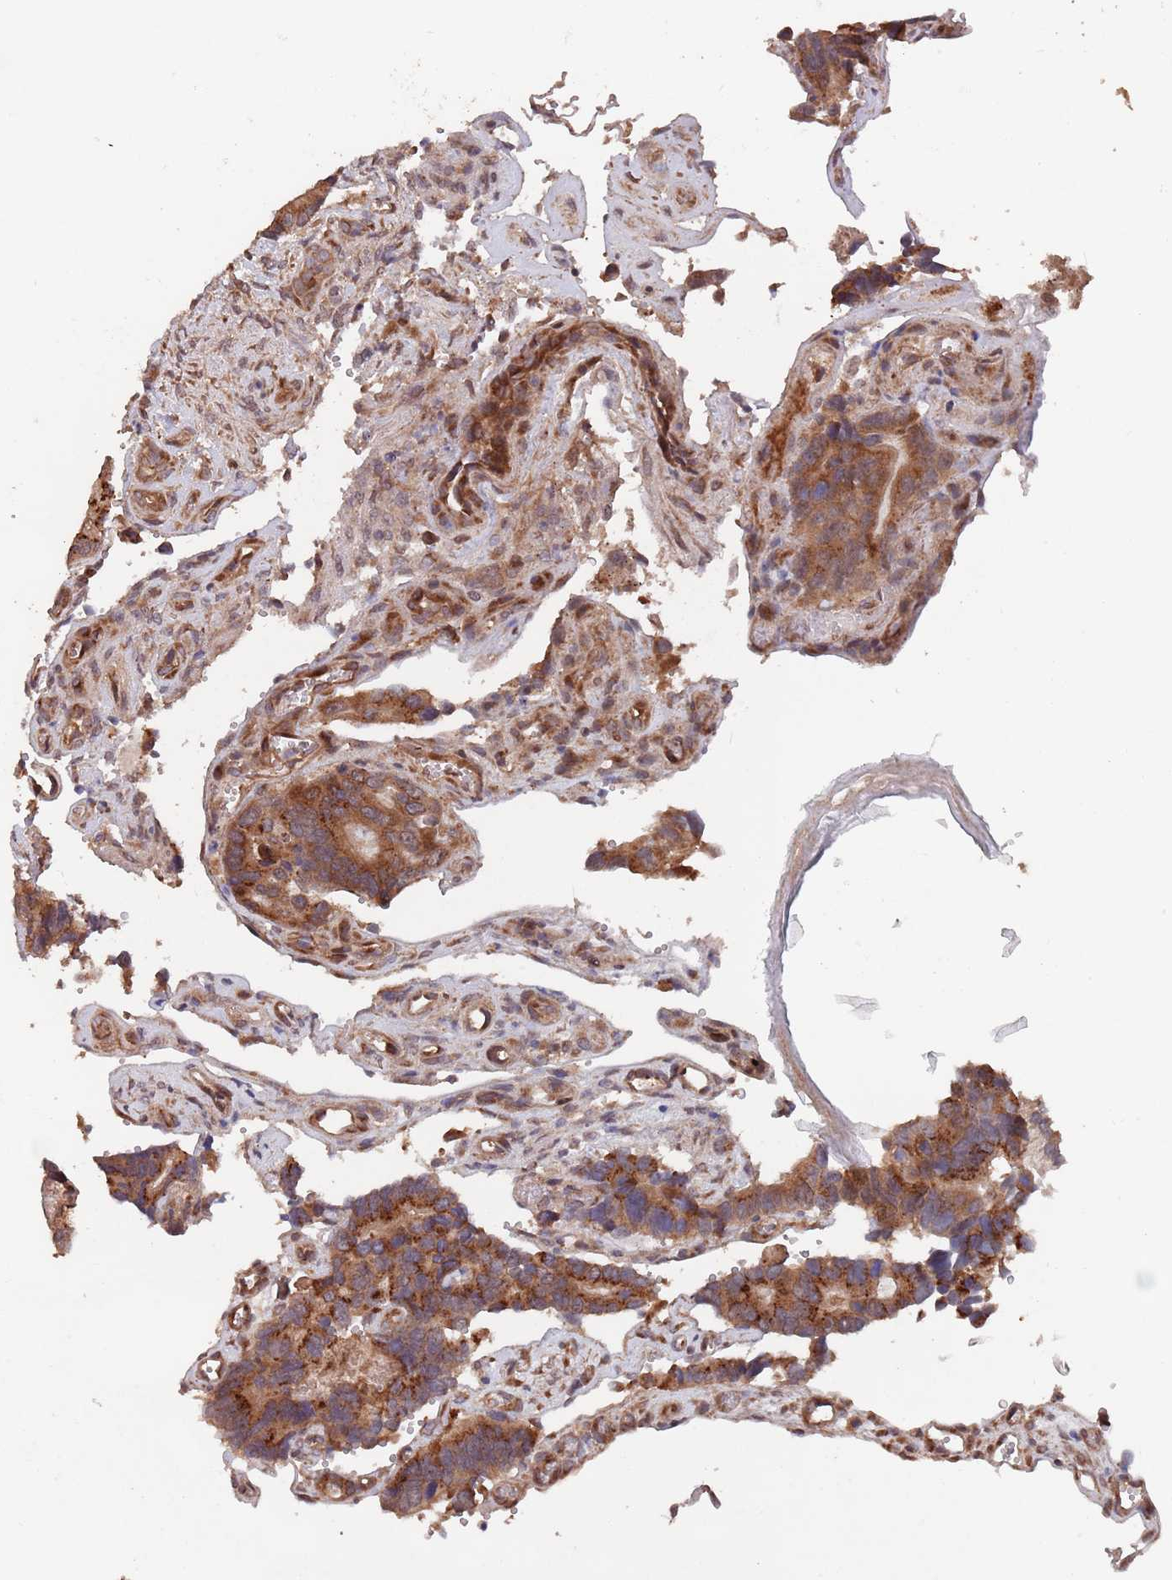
{"staining": {"intensity": "strong", "quantity": ">75%", "location": "cytoplasmic/membranous"}, "tissue": "colorectal cancer", "cell_type": "Tumor cells", "image_type": "cancer", "snomed": [{"axis": "morphology", "description": "Adenocarcinoma, NOS"}, {"axis": "topography", "description": "Colon"}], "caption": "There is high levels of strong cytoplasmic/membranous expression in tumor cells of colorectal cancer, as demonstrated by immunohistochemical staining (brown color).", "gene": "UNC45A", "patient": {"sex": "male", "age": 84}}